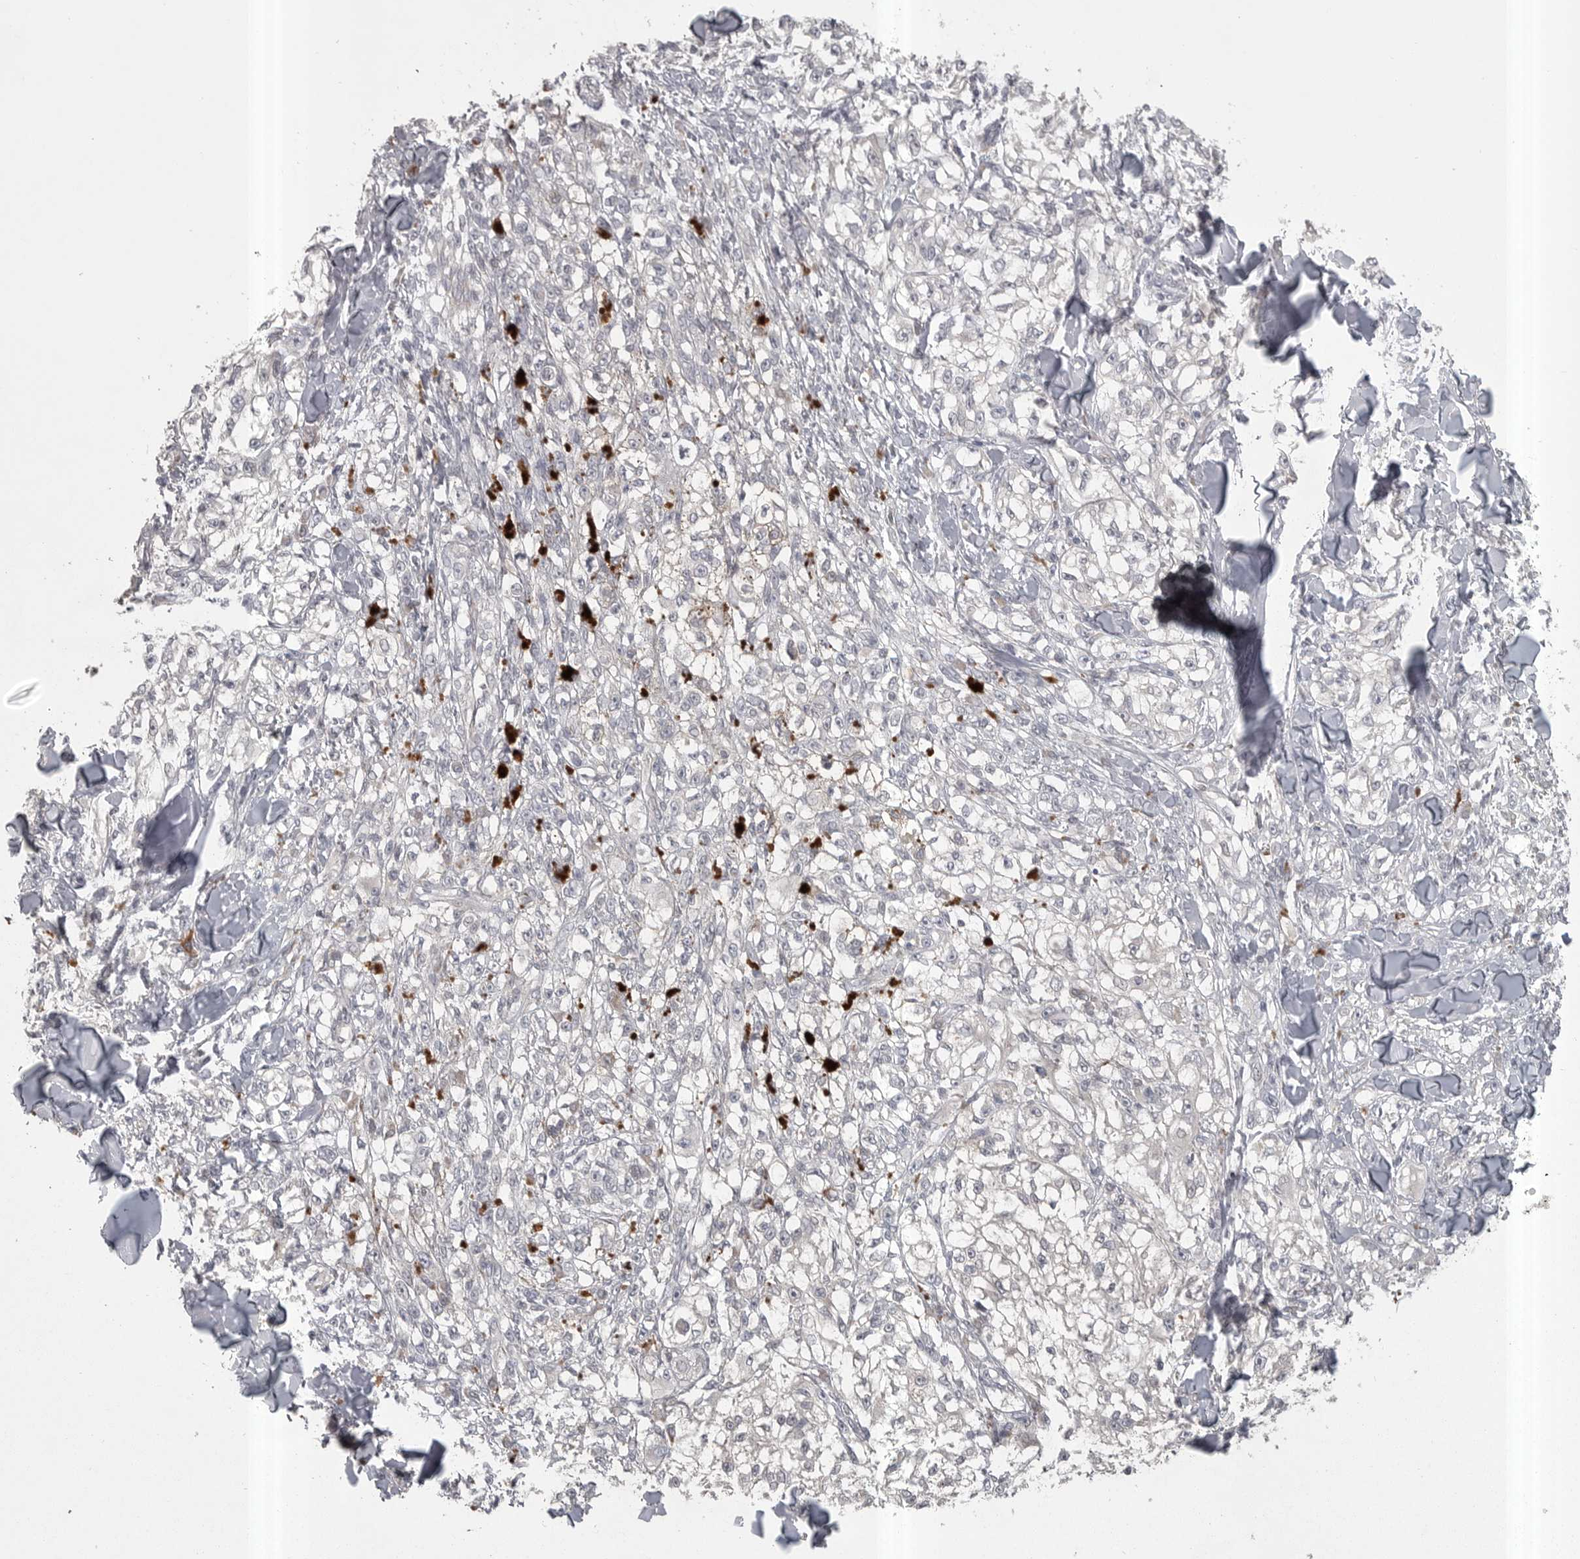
{"staining": {"intensity": "negative", "quantity": "none", "location": "none"}, "tissue": "melanoma", "cell_type": "Tumor cells", "image_type": "cancer", "snomed": [{"axis": "morphology", "description": "Malignant melanoma, NOS"}, {"axis": "topography", "description": "Skin of head"}], "caption": "This is a histopathology image of IHC staining of malignant melanoma, which shows no expression in tumor cells.", "gene": "PHF13", "patient": {"sex": "male", "age": 83}}